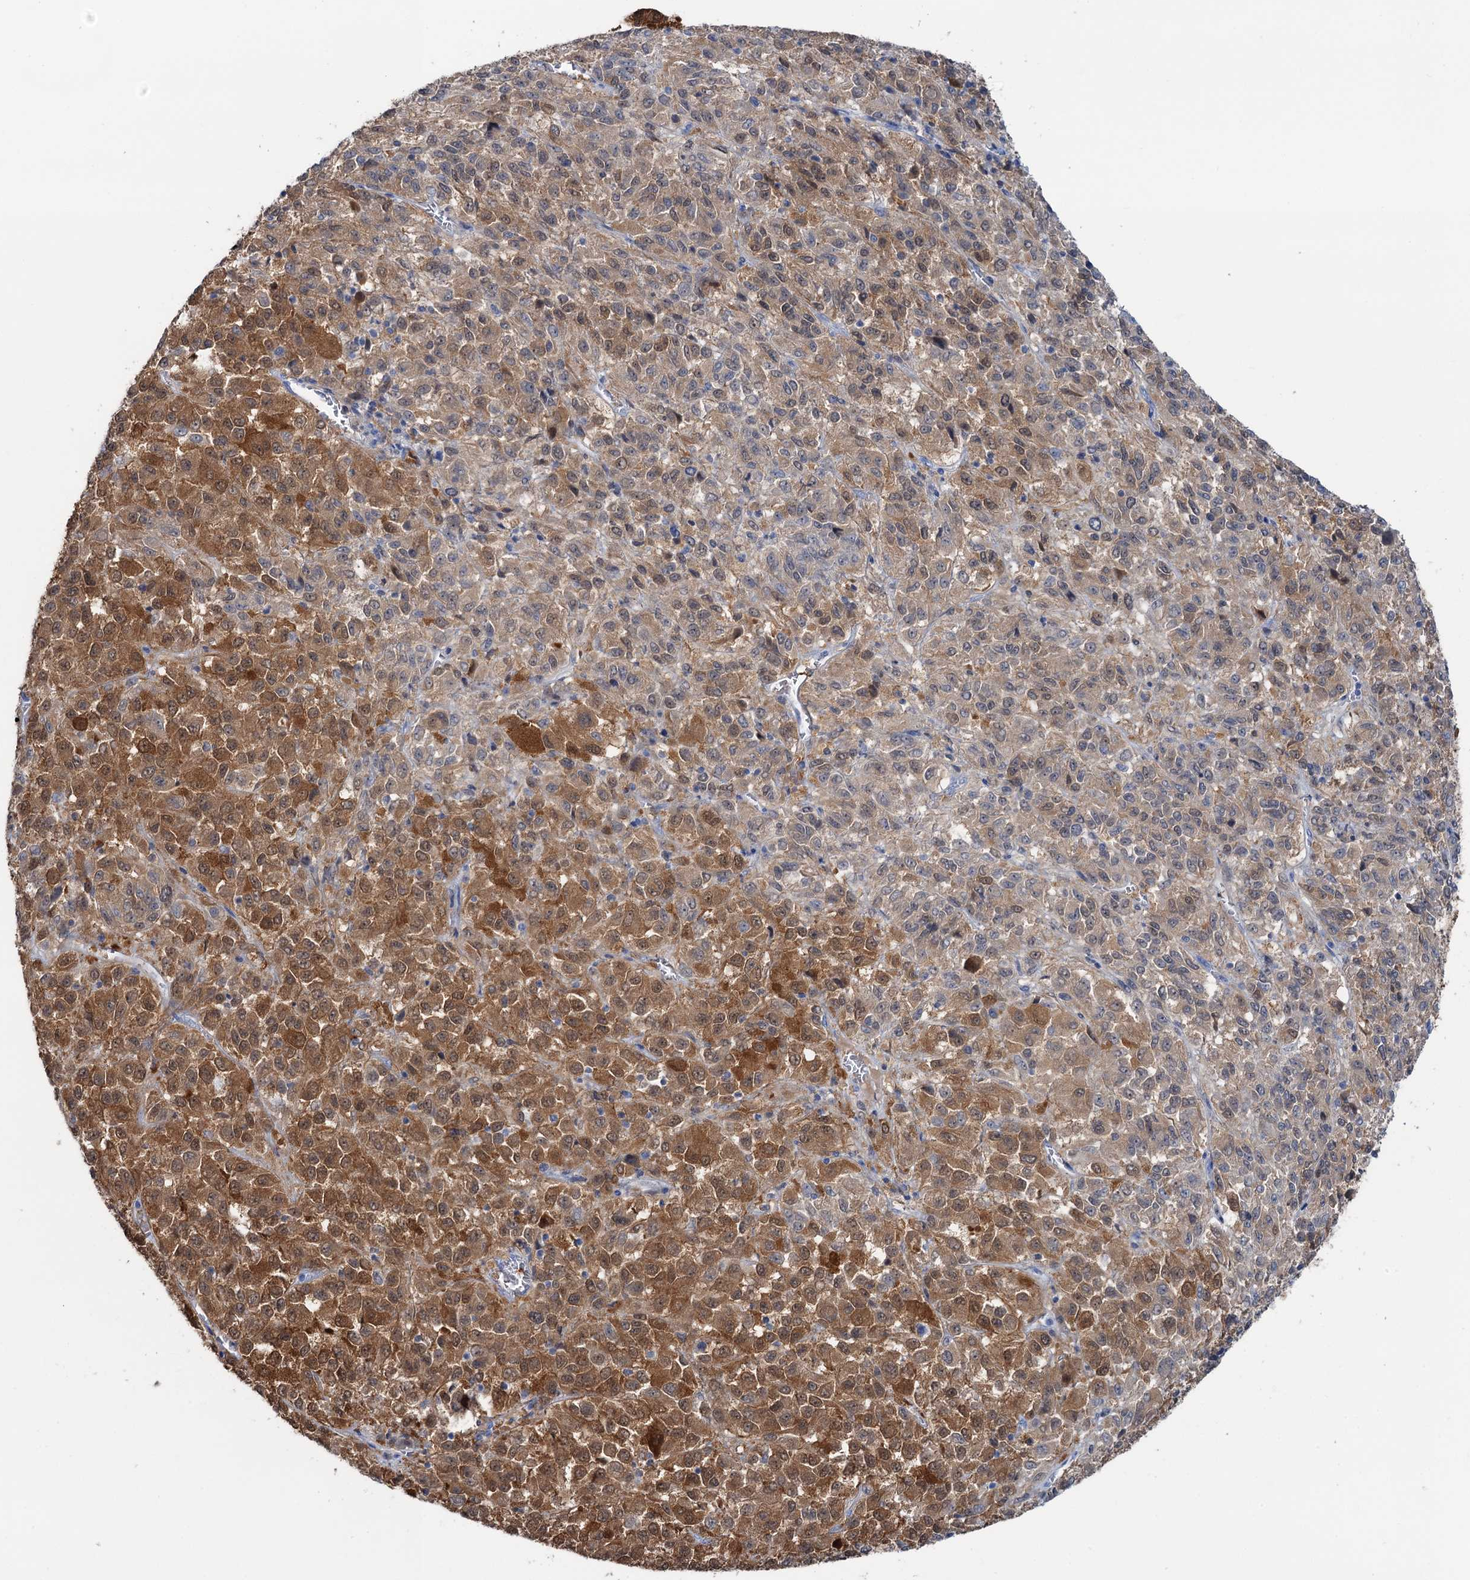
{"staining": {"intensity": "moderate", "quantity": "25%-75%", "location": "cytoplasmic/membranous,nuclear"}, "tissue": "melanoma", "cell_type": "Tumor cells", "image_type": "cancer", "snomed": [{"axis": "morphology", "description": "Malignant melanoma, Metastatic site"}, {"axis": "topography", "description": "Lung"}], "caption": "Immunohistochemical staining of melanoma shows medium levels of moderate cytoplasmic/membranous and nuclear staining in about 25%-75% of tumor cells. The staining was performed using DAB (3,3'-diaminobenzidine), with brown indicating positive protein expression. Nuclei are stained blue with hematoxylin.", "gene": "FAH", "patient": {"sex": "male", "age": 64}}